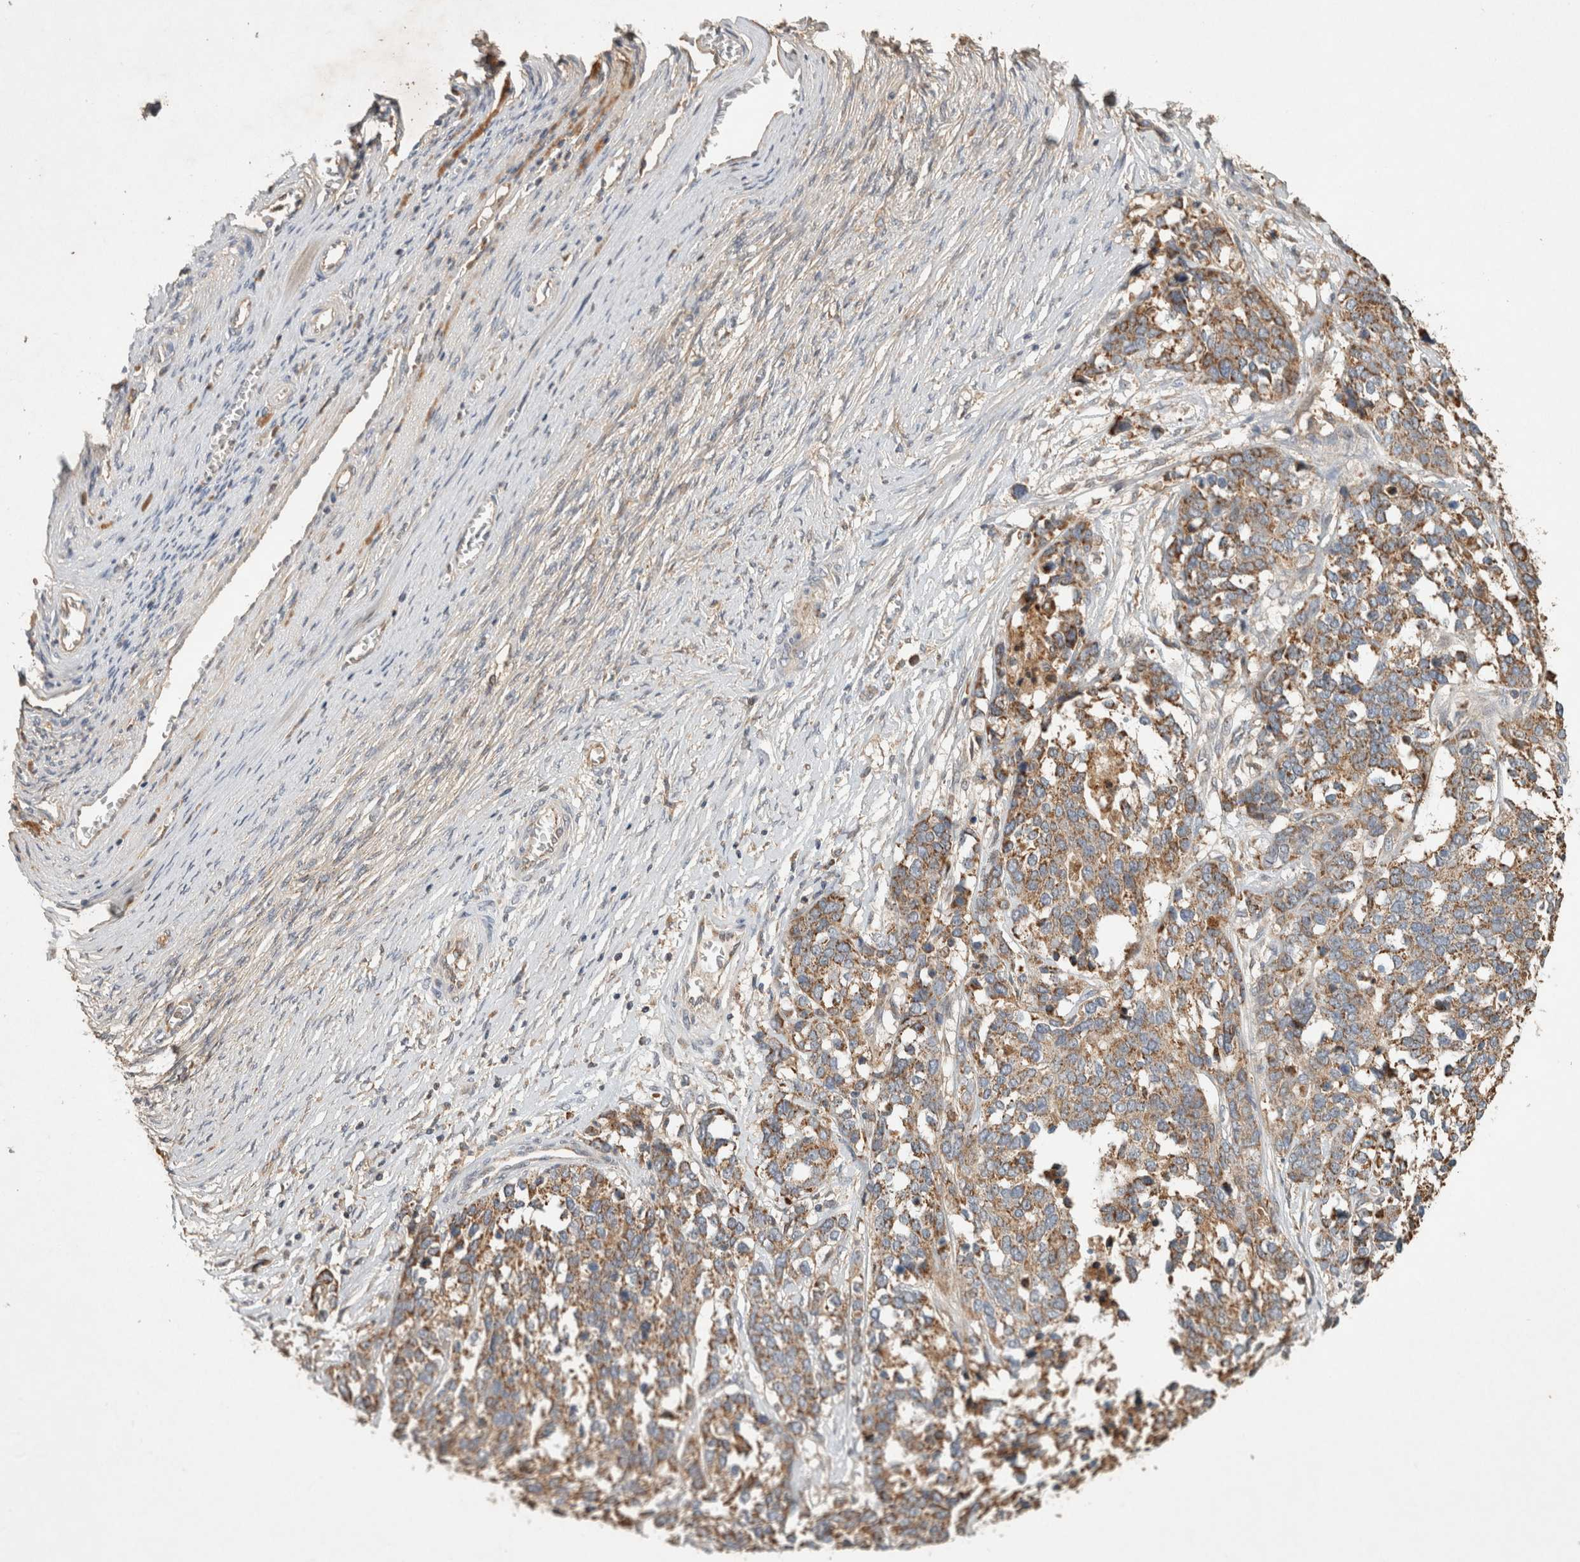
{"staining": {"intensity": "moderate", "quantity": ">75%", "location": "cytoplasmic/membranous"}, "tissue": "ovarian cancer", "cell_type": "Tumor cells", "image_type": "cancer", "snomed": [{"axis": "morphology", "description": "Cystadenocarcinoma, serous, NOS"}, {"axis": "topography", "description": "Ovary"}], "caption": "The photomicrograph demonstrates staining of ovarian cancer (serous cystadenocarcinoma), revealing moderate cytoplasmic/membranous protein expression (brown color) within tumor cells. (Stains: DAB in brown, nuclei in blue, Microscopy: brightfield microscopy at high magnification).", "gene": "SERAC1", "patient": {"sex": "female", "age": 44}}